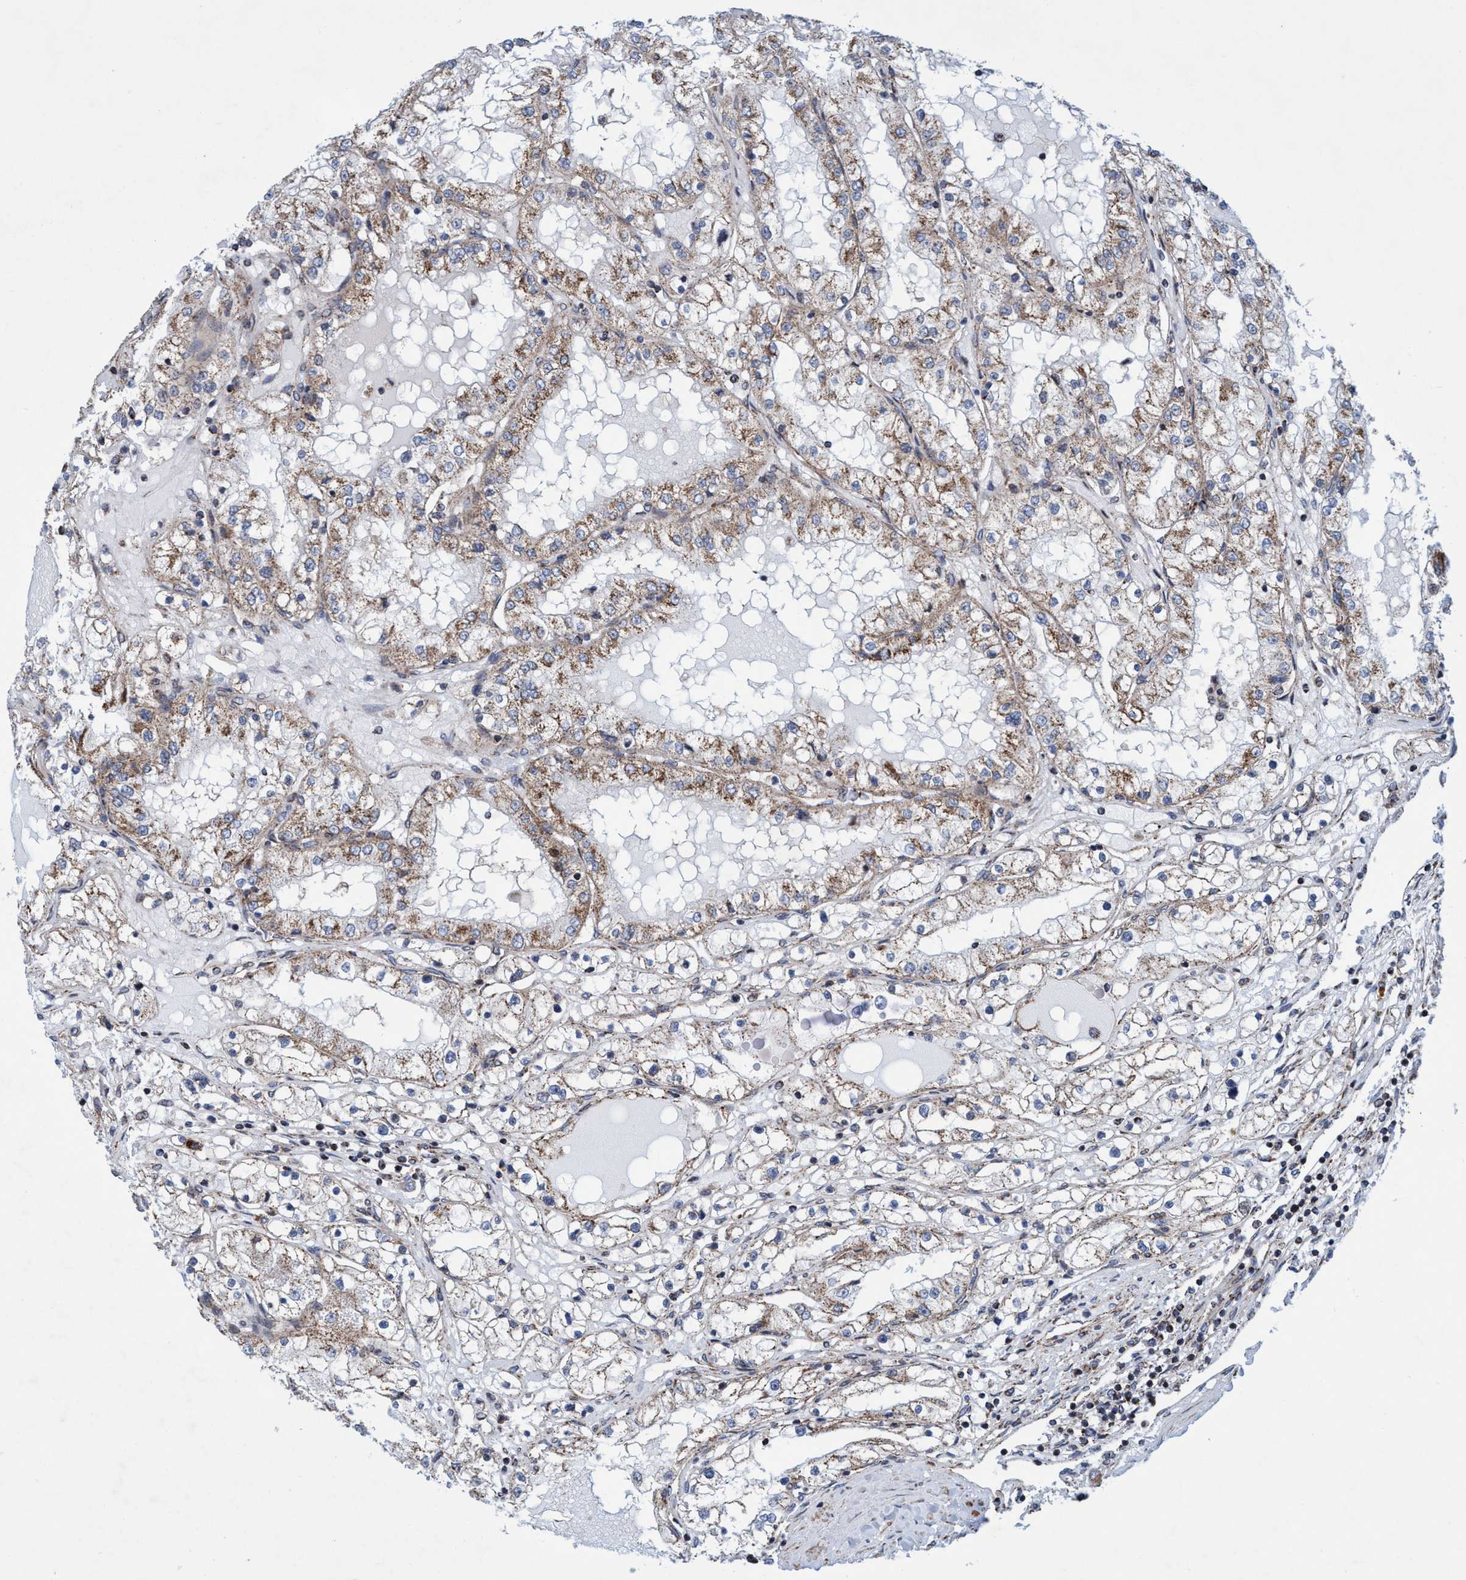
{"staining": {"intensity": "weak", "quantity": ">75%", "location": "cytoplasmic/membranous"}, "tissue": "renal cancer", "cell_type": "Tumor cells", "image_type": "cancer", "snomed": [{"axis": "morphology", "description": "Adenocarcinoma, NOS"}, {"axis": "topography", "description": "Kidney"}], "caption": "An image of human adenocarcinoma (renal) stained for a protein reveals weak cytoplasmic/membranous brown staining in tumor cells.", "gene": "POLR1F", "patient": {"sex": "male", "age": 68}}